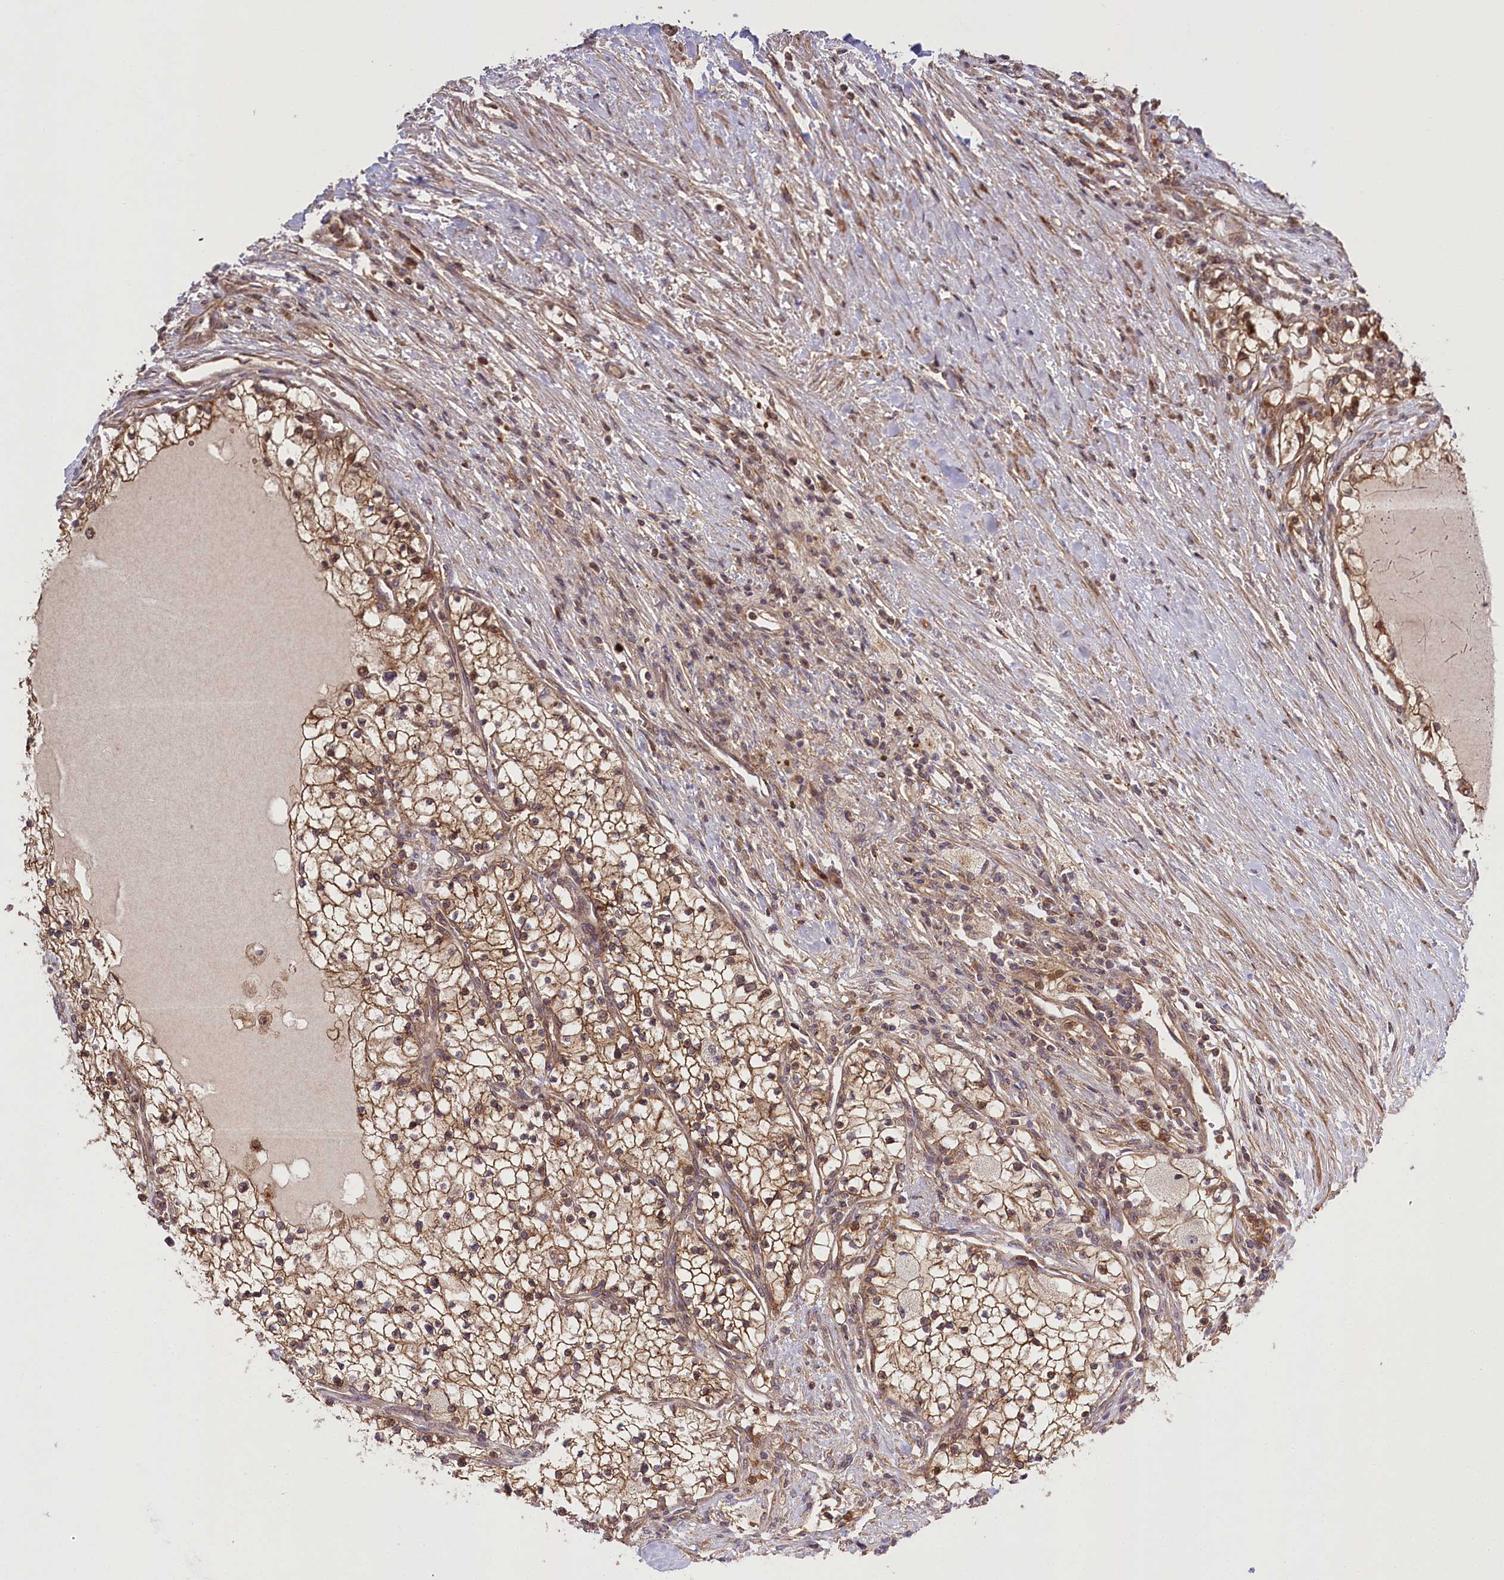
{"staining": {"intensity": "moderate", "quantity": ">75%", "location": "cytoplasmic/membranous"}, "tissue": "renal cancer", "cell_type": "Tumor cells", "image_type": "cancer", "snomed": [{"axis": "morphology", "description": "Normal tissue, NOS"}, {"axis": "morphology", "description": "Adenocarcinoma, NOS"}, {"axis": "topography", "description": "Kidney"}], "caption": "A brown stain labels moderate cytoplasmic/membranous expression of a protein in renal adenocarcinoma tumor cells.", "gene": "CCDC91", "patient": {"sex": "male", "age": 68}}